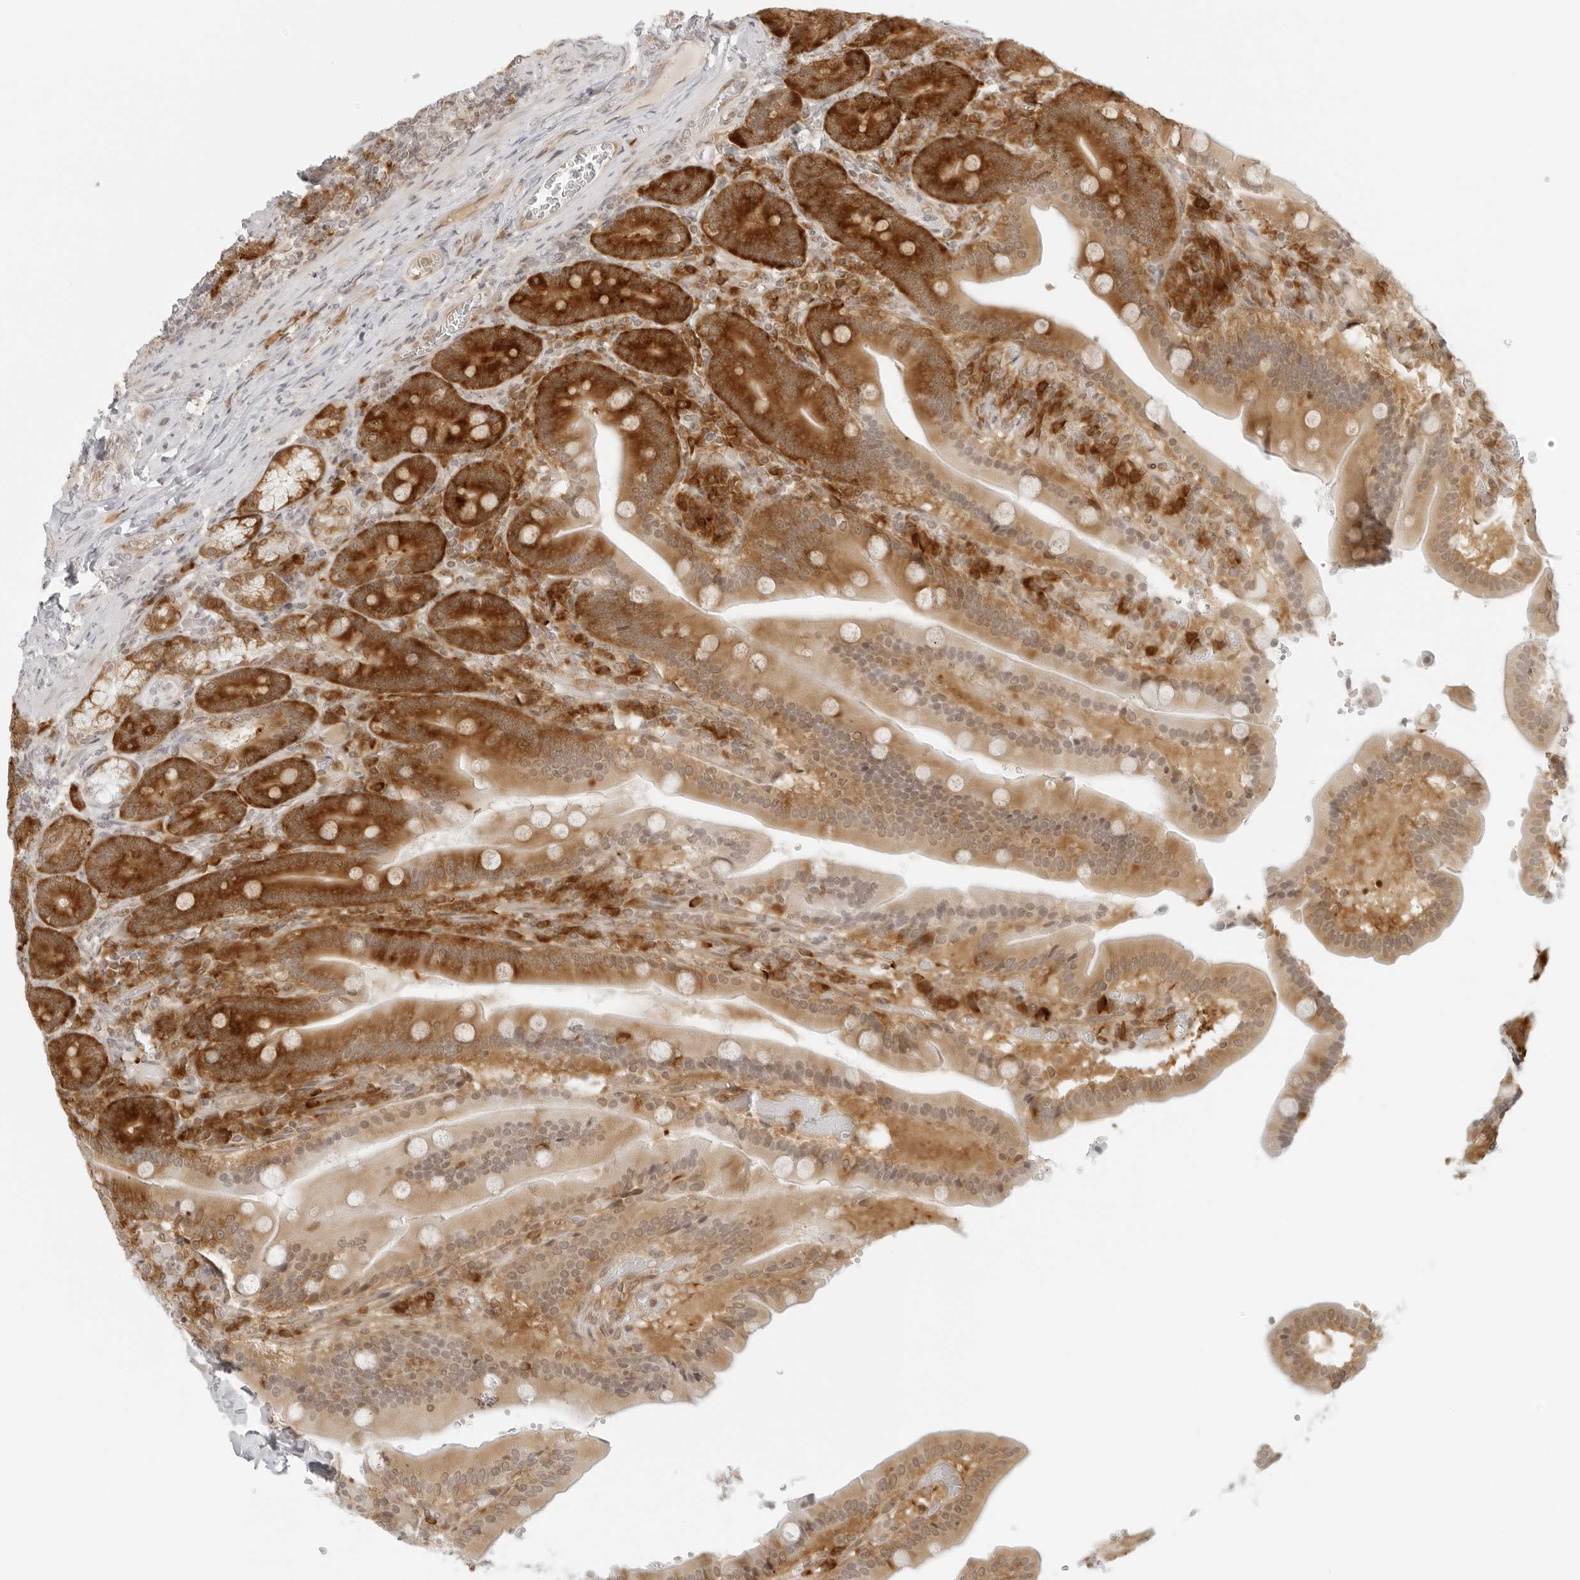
{"staining": {"intensity": "strong", "quantity": ">75%", "location": "cytoplasmic/membranous"}, "tissue": "duodenum", "cell_type": "Glandular cells", "image_type": "normal", "snomed": [{"axis": "morphology", "description": "Normal tissue, NOS"}, {"axis": "topography", "description": "Duodenum"}], "caption": "Duodenum stained for a protein (brown) reveals strong cytoplasmic/membranous positive staining in about >75% of glandular cells.", "gene": "EIF4G1", "patient": {"sex": "female", "age": 62}}